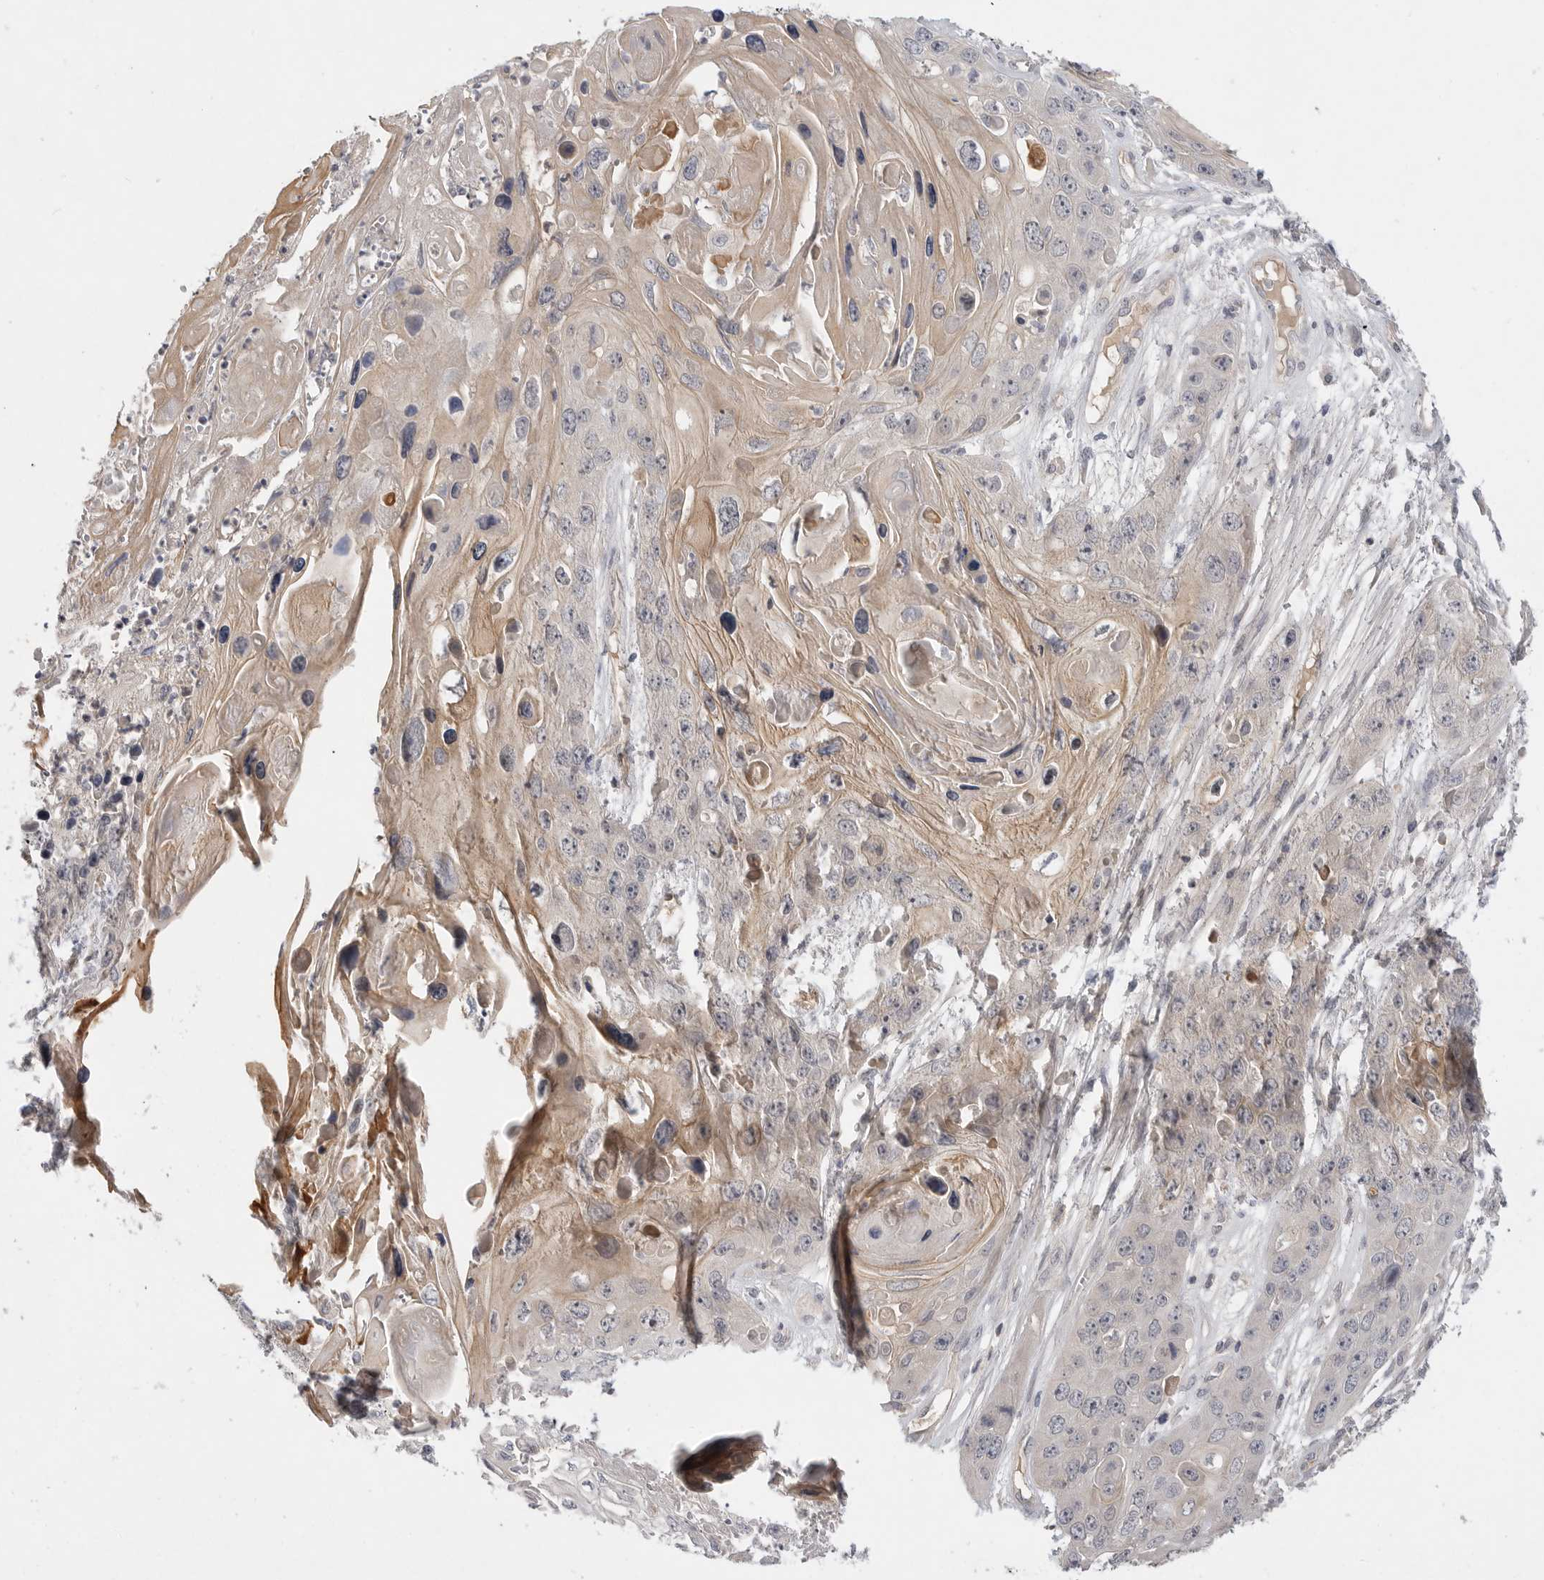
{"staining": {"intensity": "weak", "quantity": "25%-75%", "location": "cytoplasmic/membranous"}, "tissue": "skin cancer", "cell_type": "Tumor cells", "image_type": "cancer", "snomed": [{"axis": "morphology", "description": "Squamous cell carcinoma, NOS"}, {"axis": "topography", "description": "Skin"}], "caption": "Protein positivity by IHC displays weak cytoplasmic/membranous staining in about 25%-75% of tumor cells in squamous cell carcinoma (skin).", "gene": "ITGAD", "patient": {"sex": "male", "age": 55}}